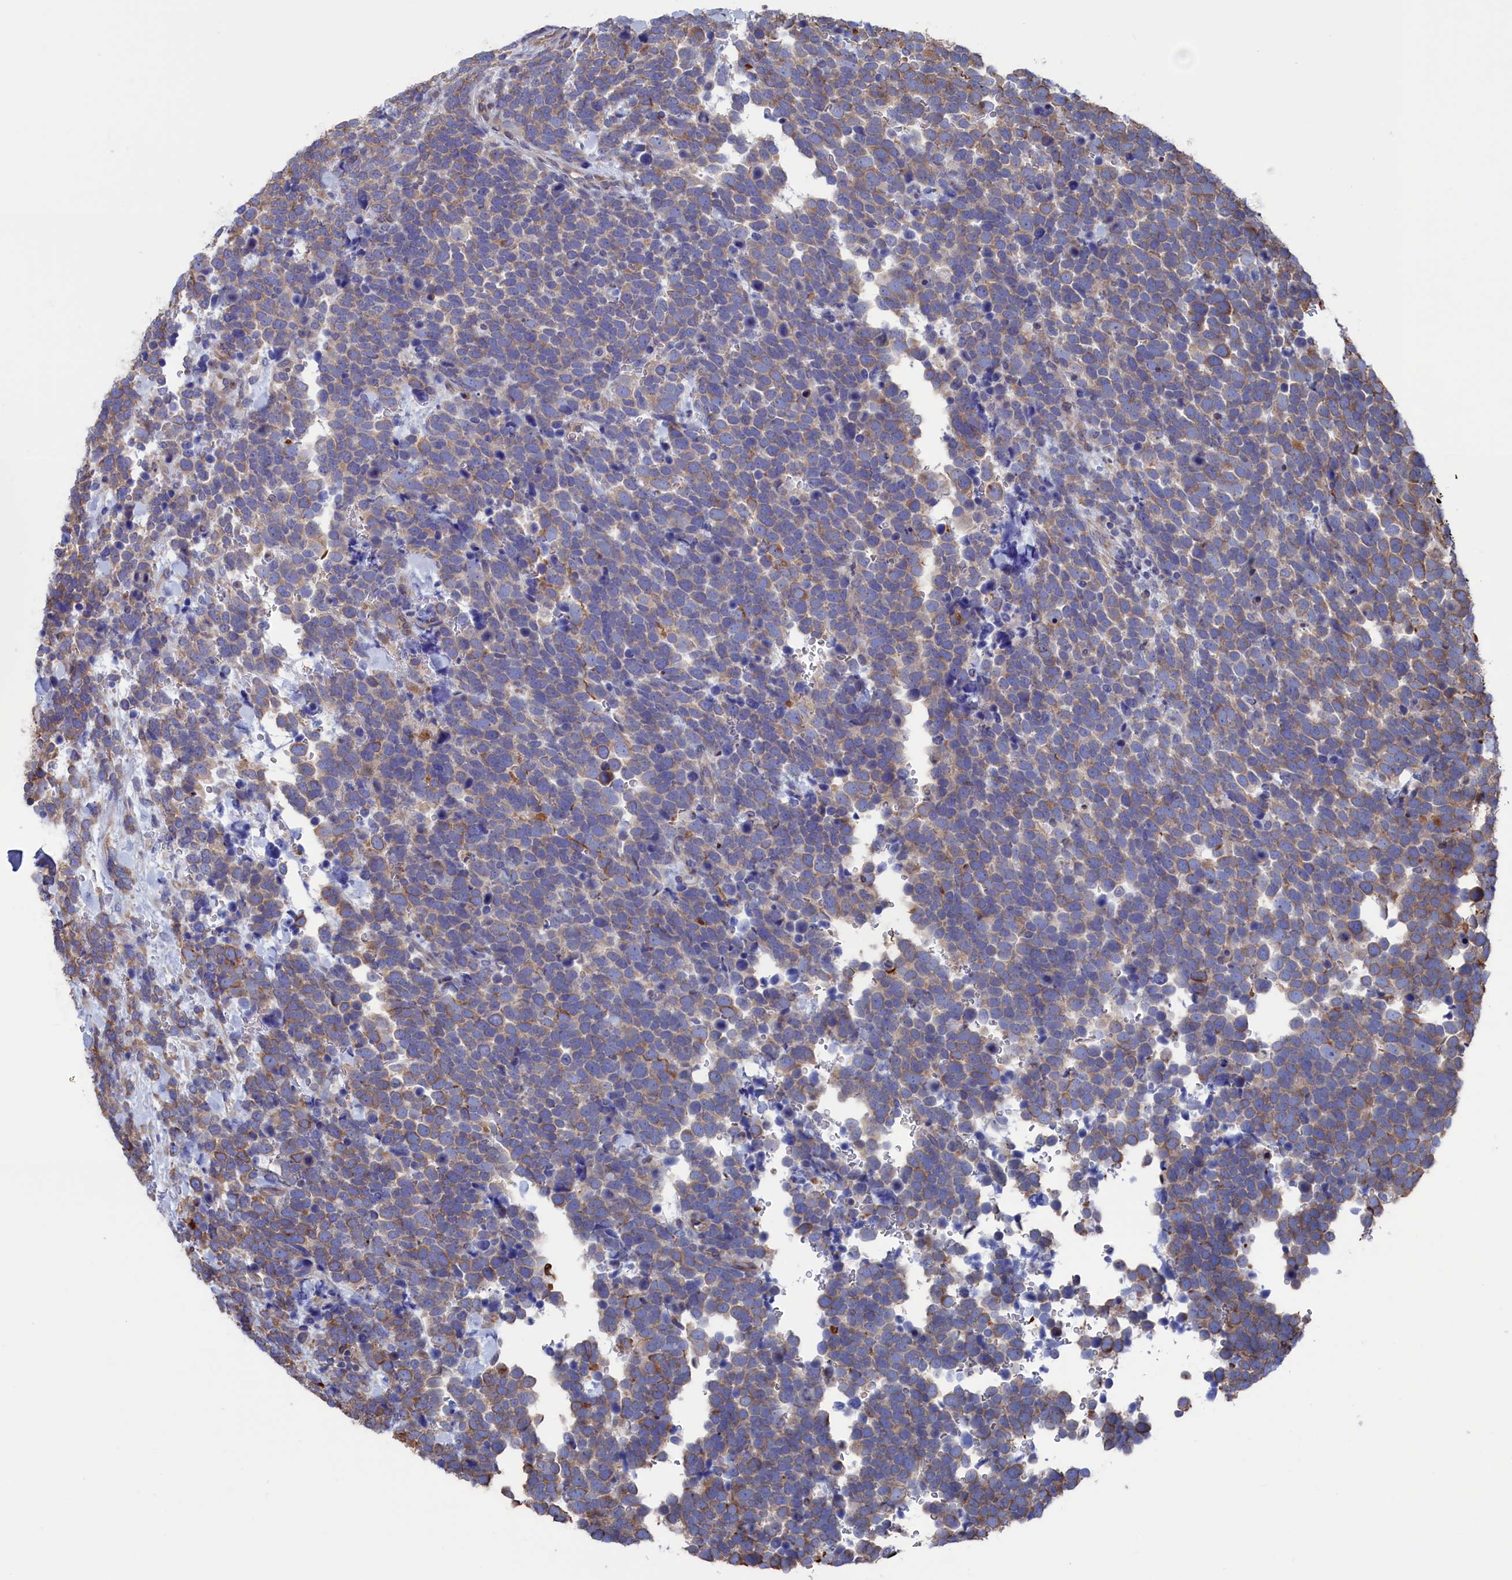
{"staining": {"intensity": "weak", "quantity": "25%-75%", "location": "cytoplasmic/membranous"}, "tissue": "urothelial cancer", "cell_type": "Tumor cells", "image_type": "cancer", "snomed": [{"axis": "morphology", "description": "Urothelial carcinoma, High grade"}, {"axis": "topography", "description": "Urinary bladder"}], "caption": "The immunohistochemical stain shows weak cytoplasmic/membranous positivity in tumor cells of urothelial cancer tissue. The protein of interest is stained brown, and the nuclei are stained in blue (DAB (3,3'-diaminobenzidine) IHC with brightfield microscopy, high magnification).", "gene": "NUTF2", "patient": {"sex": "female", "age": 82}}